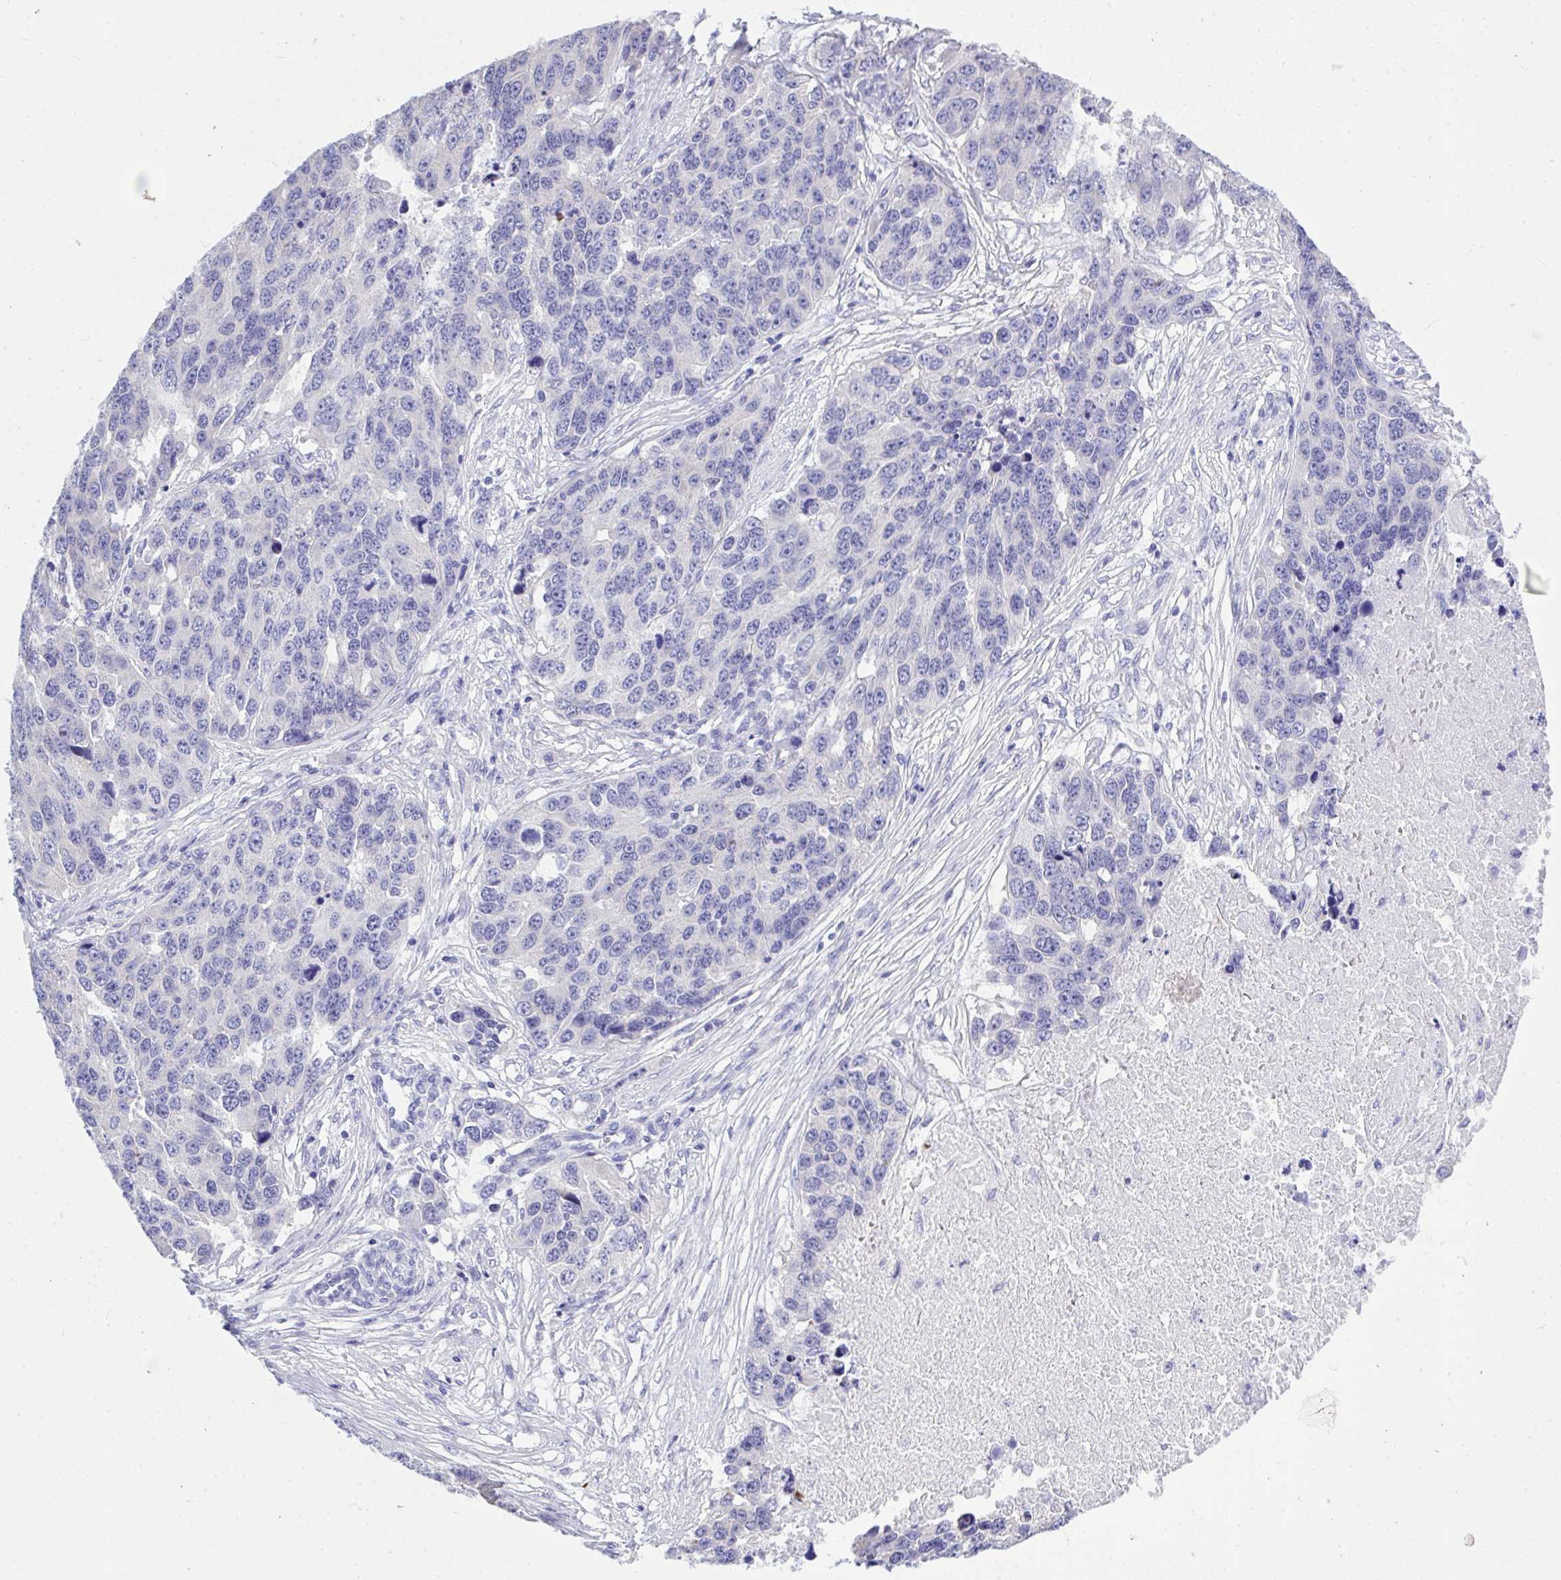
{"staining": {"intensity": "negative", "quantity": "none", "location": "none"}, "tissue": "ovarian cancer", "cell_type": "Tumor cells", "image_type": "cancer", "snomed": [{"axis": "morphology", "description": "Cystadenocarcinoma, serous, NOS"}, {"axis": "topography", "description": "Ovary"}], "caption": "Immunohistochemistry histopathology image of ovarian cancer (serous cystadenocarcinoma) stained for a protein (brown), which exhibits no expression in tumor cells.", "gene": "PSD", "patient": {"sex": "female", "age": 76}}